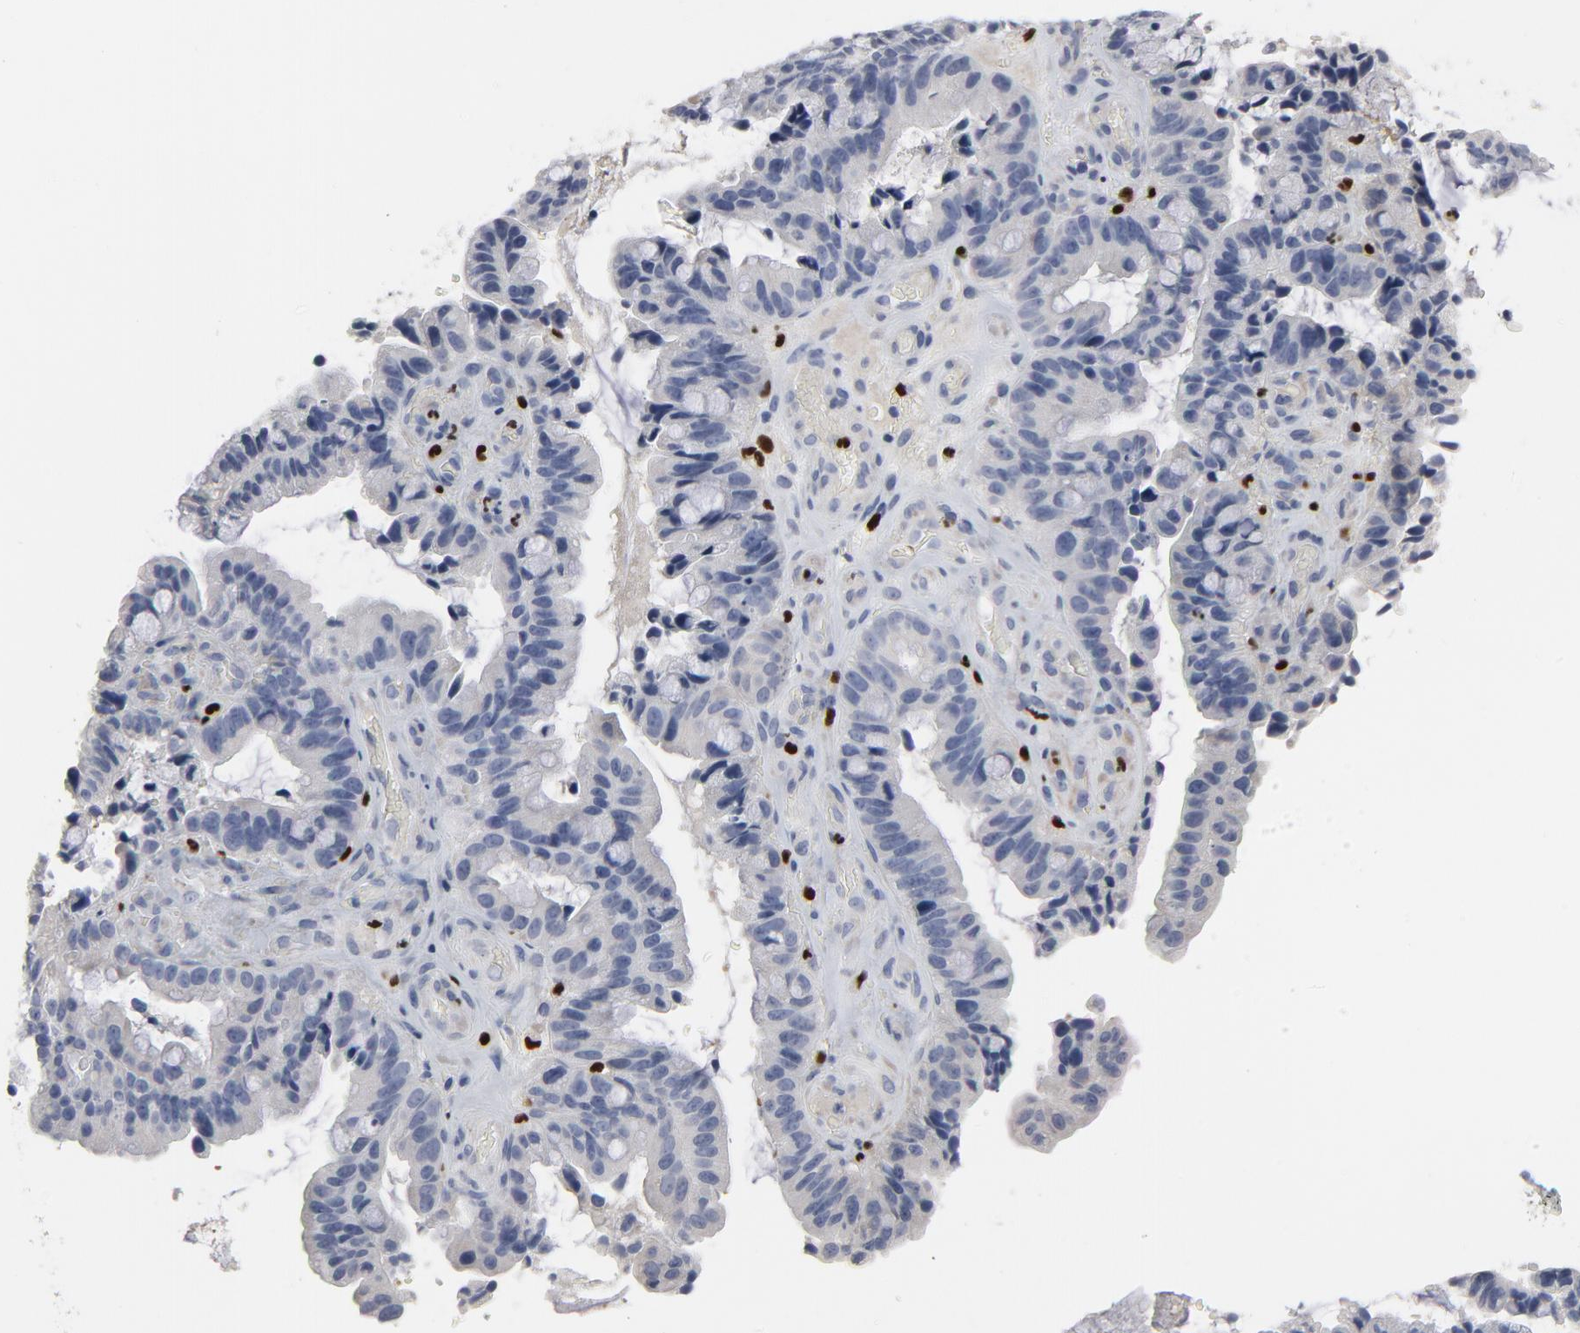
{"staining": {"intensity": "negative", "quantity": "none", "location": "none"}, "tissue": "pancreatic cancer", "cell_type": "Tumor cells", "image_type": "cancer", "snomed": [{"axis": "morphology", "description": "Adenocarcinoma, NOS"}, {"axis": "topography", "description": "Pancreas"}], "caption": "Immunohistochemistry (IHC) photomicrograph of neoplastic tissue: human pancreatic cancer stained with DAB (3,3'-diaminobenzidine) shows no significant protein staining in tumor cells.", "gene": "SPI1", "patient": {"sex": "male", "age": 82}}